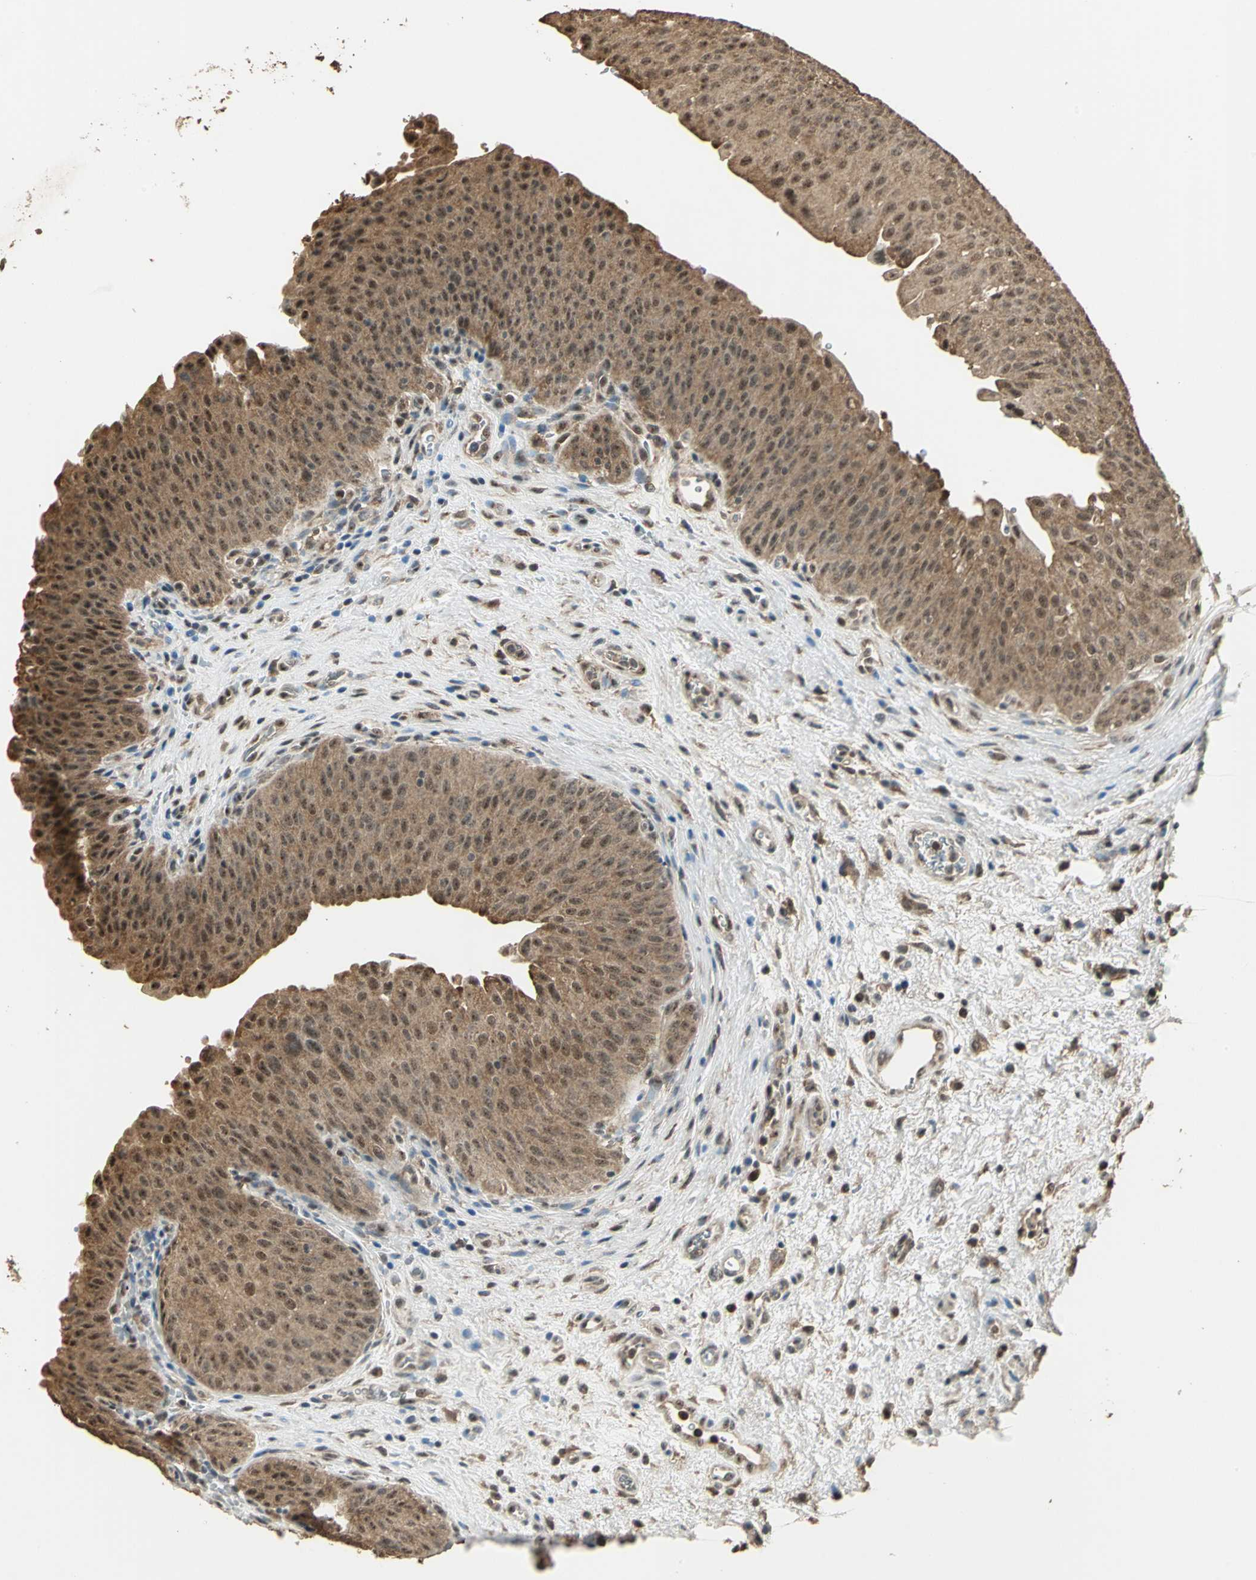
{"staining": {"intensity": "strong", "quantity": ">75%", "location": "cytoplasmic/membranous"}, "tissue": "urinary bladder", "cell_type": "Urothelial cells", "image_type": "normal", "snomed": [{"axis": "morphology", "description": "Normal tissue, NOS"}, {"axis": "morphology", "description": "Dysplasia, NOS"}, {"axis": "topography", "description": "Urinary bladder"}], "caption": "Normal urinary bladder demonstrates strong cytoplasmic/membranous staining in approximately >75% of urothelial cells, visualized by immunohistochemistry.", "gene": "UCHL5", "patient": {"sex": "male", "age": 35}}